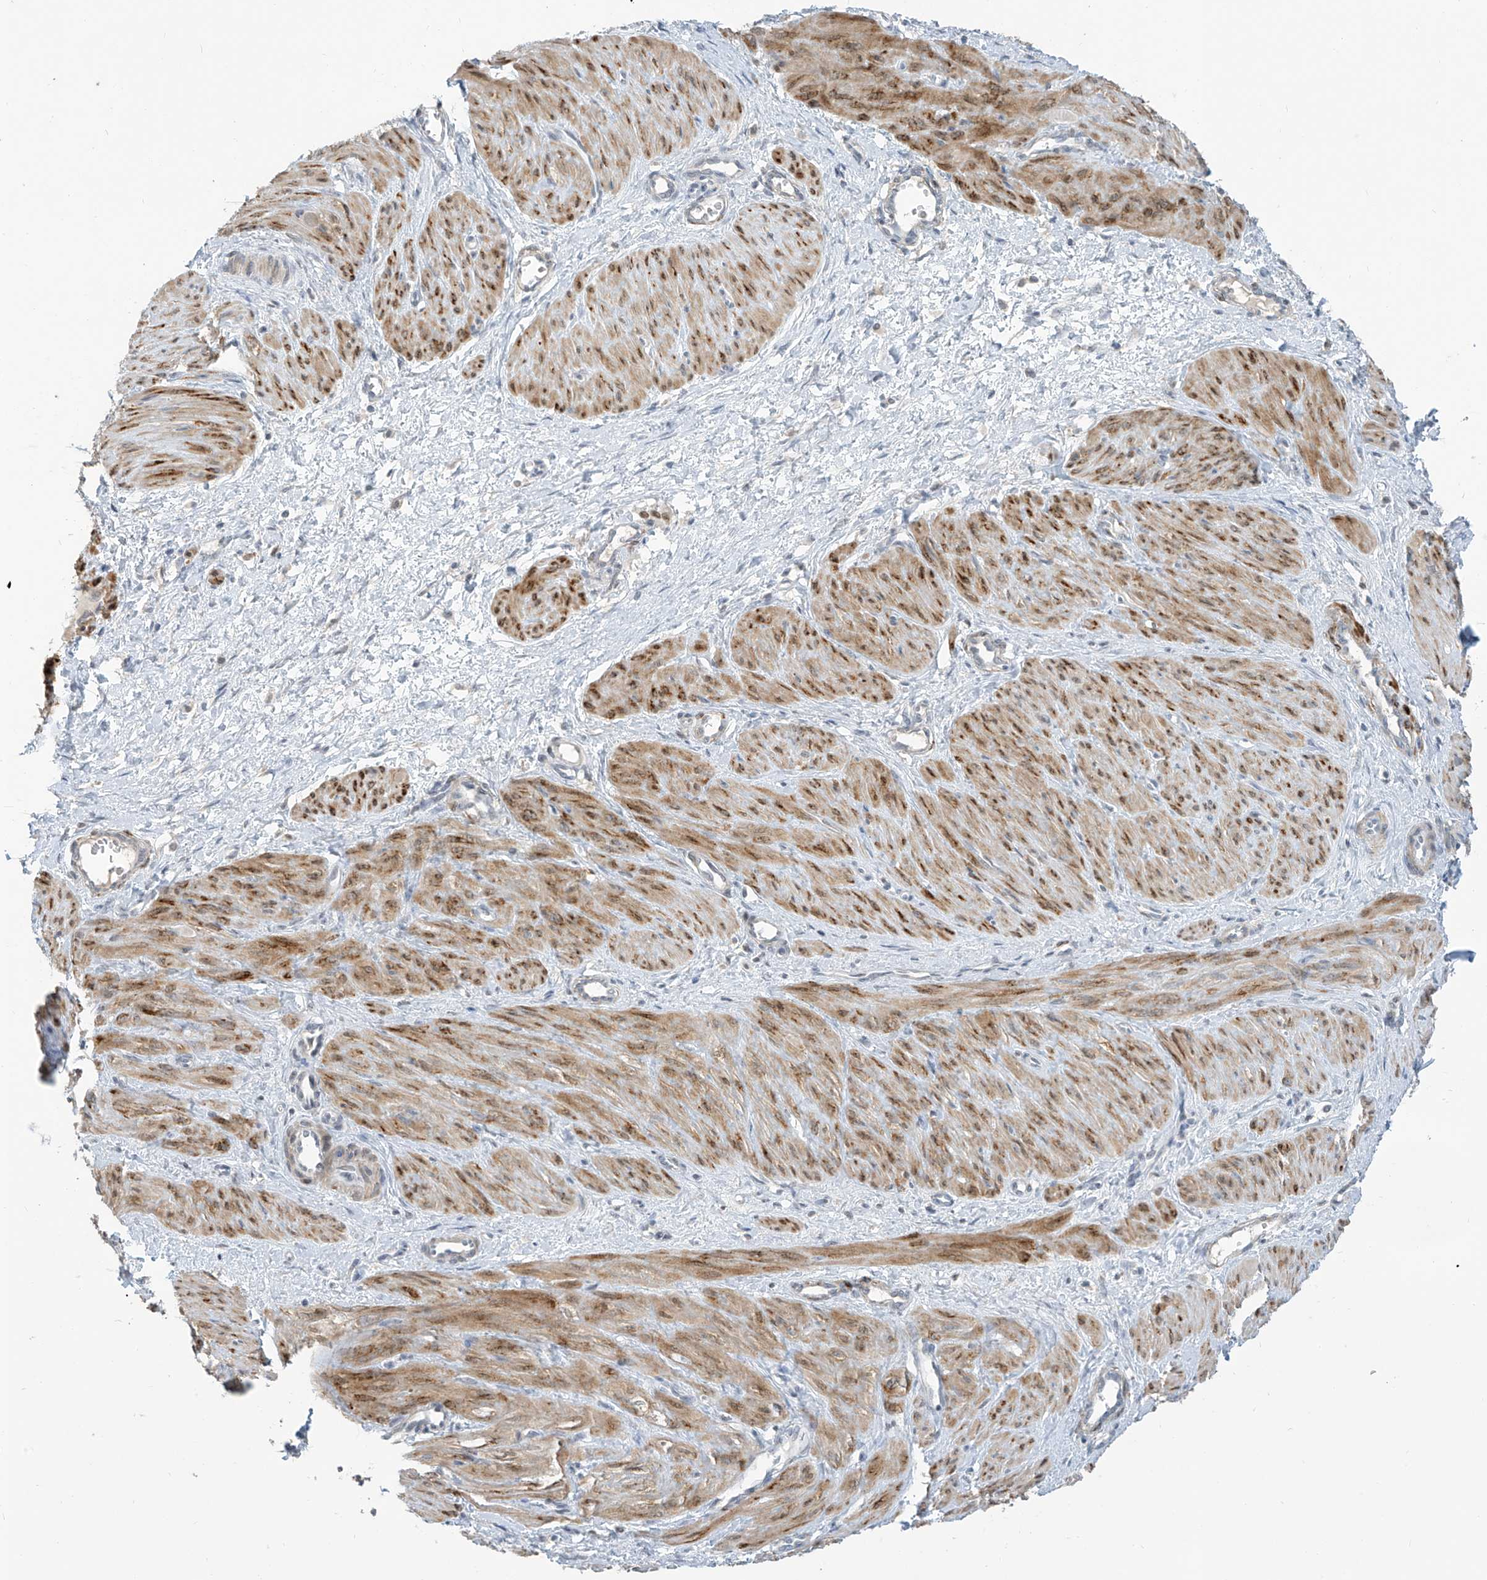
{"staining": {"intensity": "moderate", "quantity": ">75%", "location": "cytoplasmic/membranous,nuclear"}, "tissue": "smooth muscle", "cell_type": "Smooth muscle cells", "image_type": "normal", "snomed": [{"axis": "morphology", "description": "Normal tissue, NOS"}, {"axis": "topography", "description": "Endometrium"}], "caption": "Immunohistochemistry of unremarkable human smooth muscle demonstrates medium levels of moderate cytoplasmic/membranous,nuclear expression in approximately >75% of smooth muscle cells.", "gene": "METAP1D", "patient": {"sex": "female", "age": 33}}